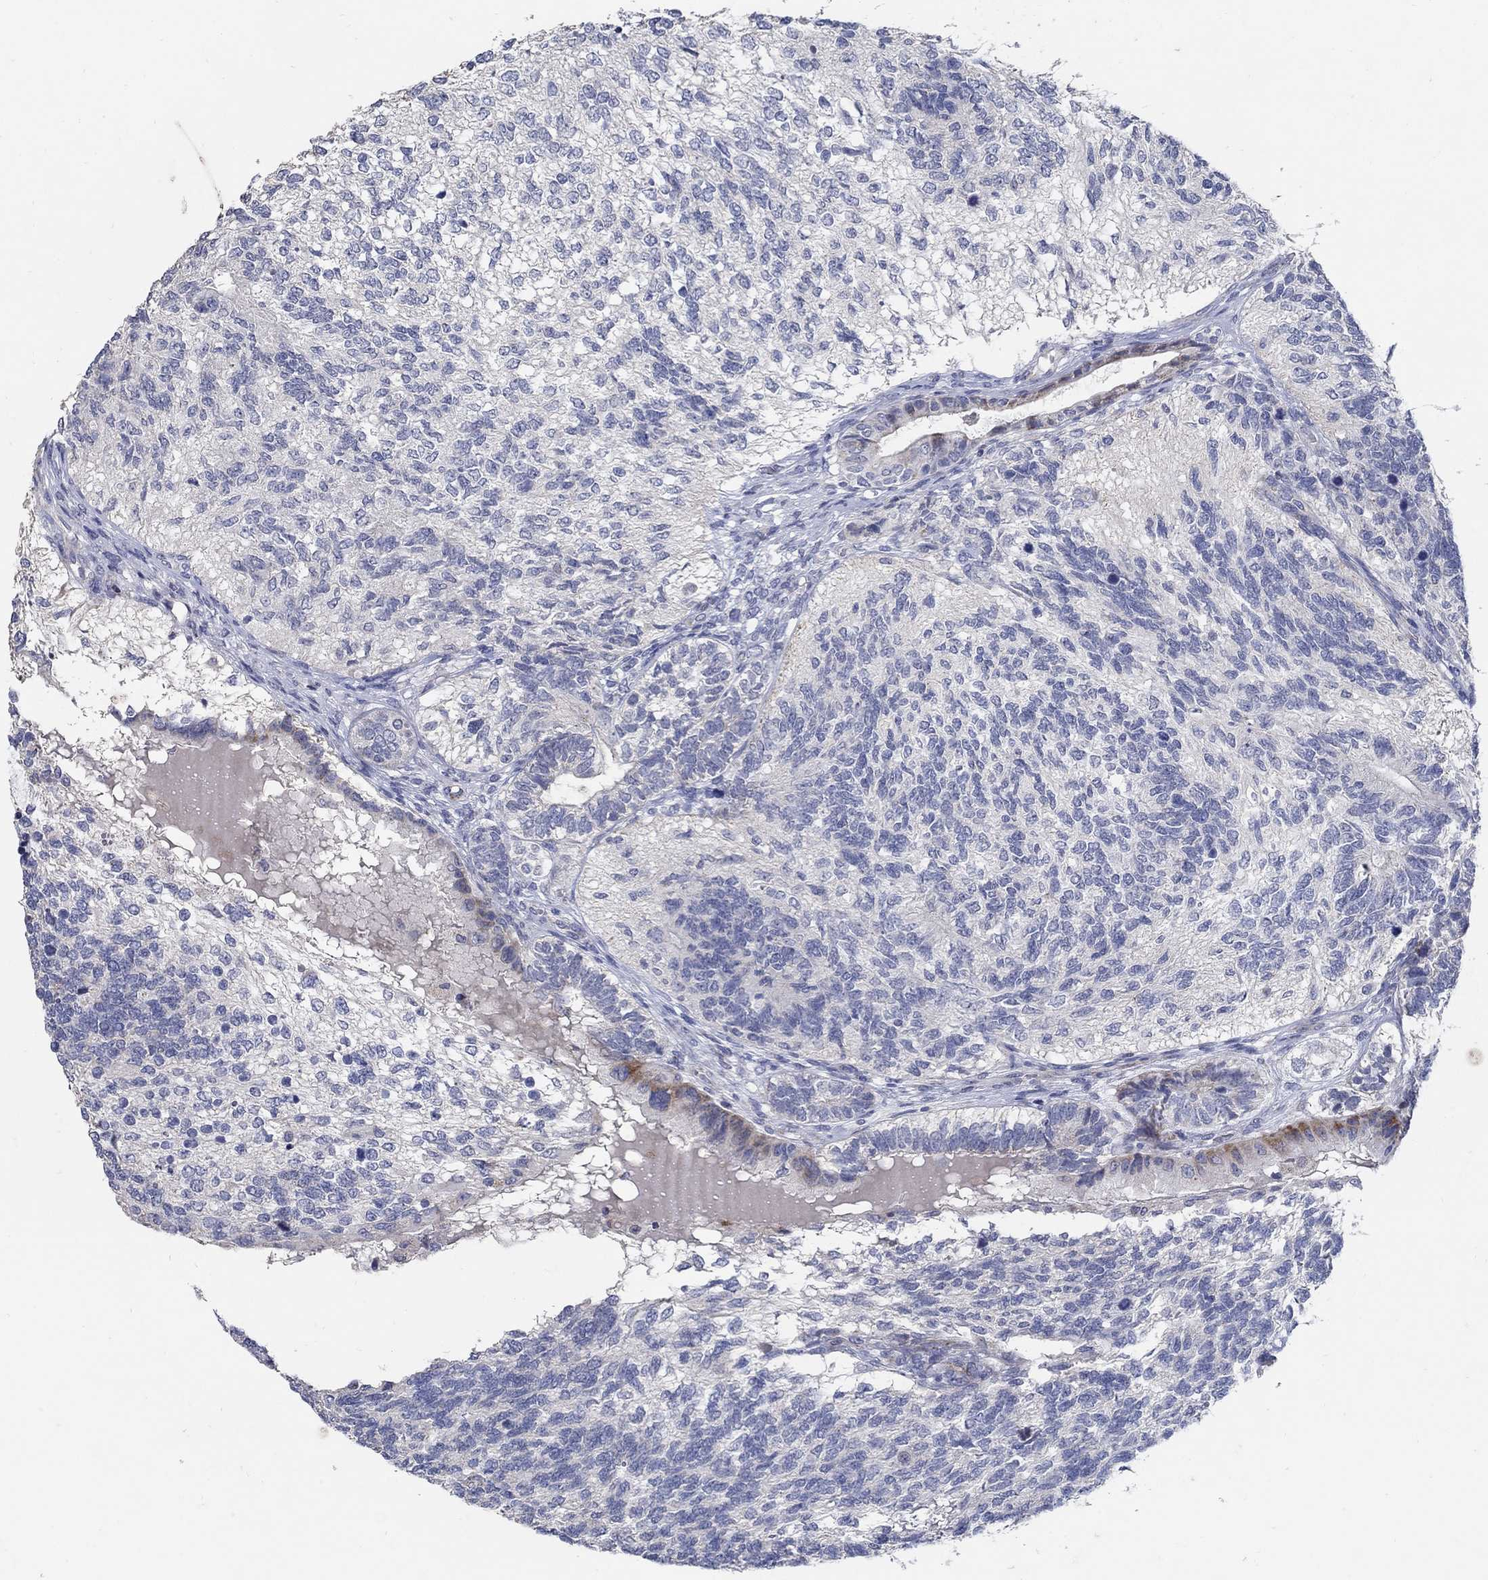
{"staining": {"intensity": "negative", "quantity": "none", "location": "none"}, "tissue": "testis cancer", "cell_type": "Tumor cells", "image_type": "cancer", "snomed": [{"axis": "morphology", "description": "Seminoma, NOS"}, {"axis": "morphology", "description": "Carcinoma, Embryonal, NOS"}, {"axis": "topography", "description": "Testis"}], "caption": "The micrograph displays no staining of tumor cells in testis cancer.", "gene": "HMX2", "patient": {"sex": "male", "age": 41}}